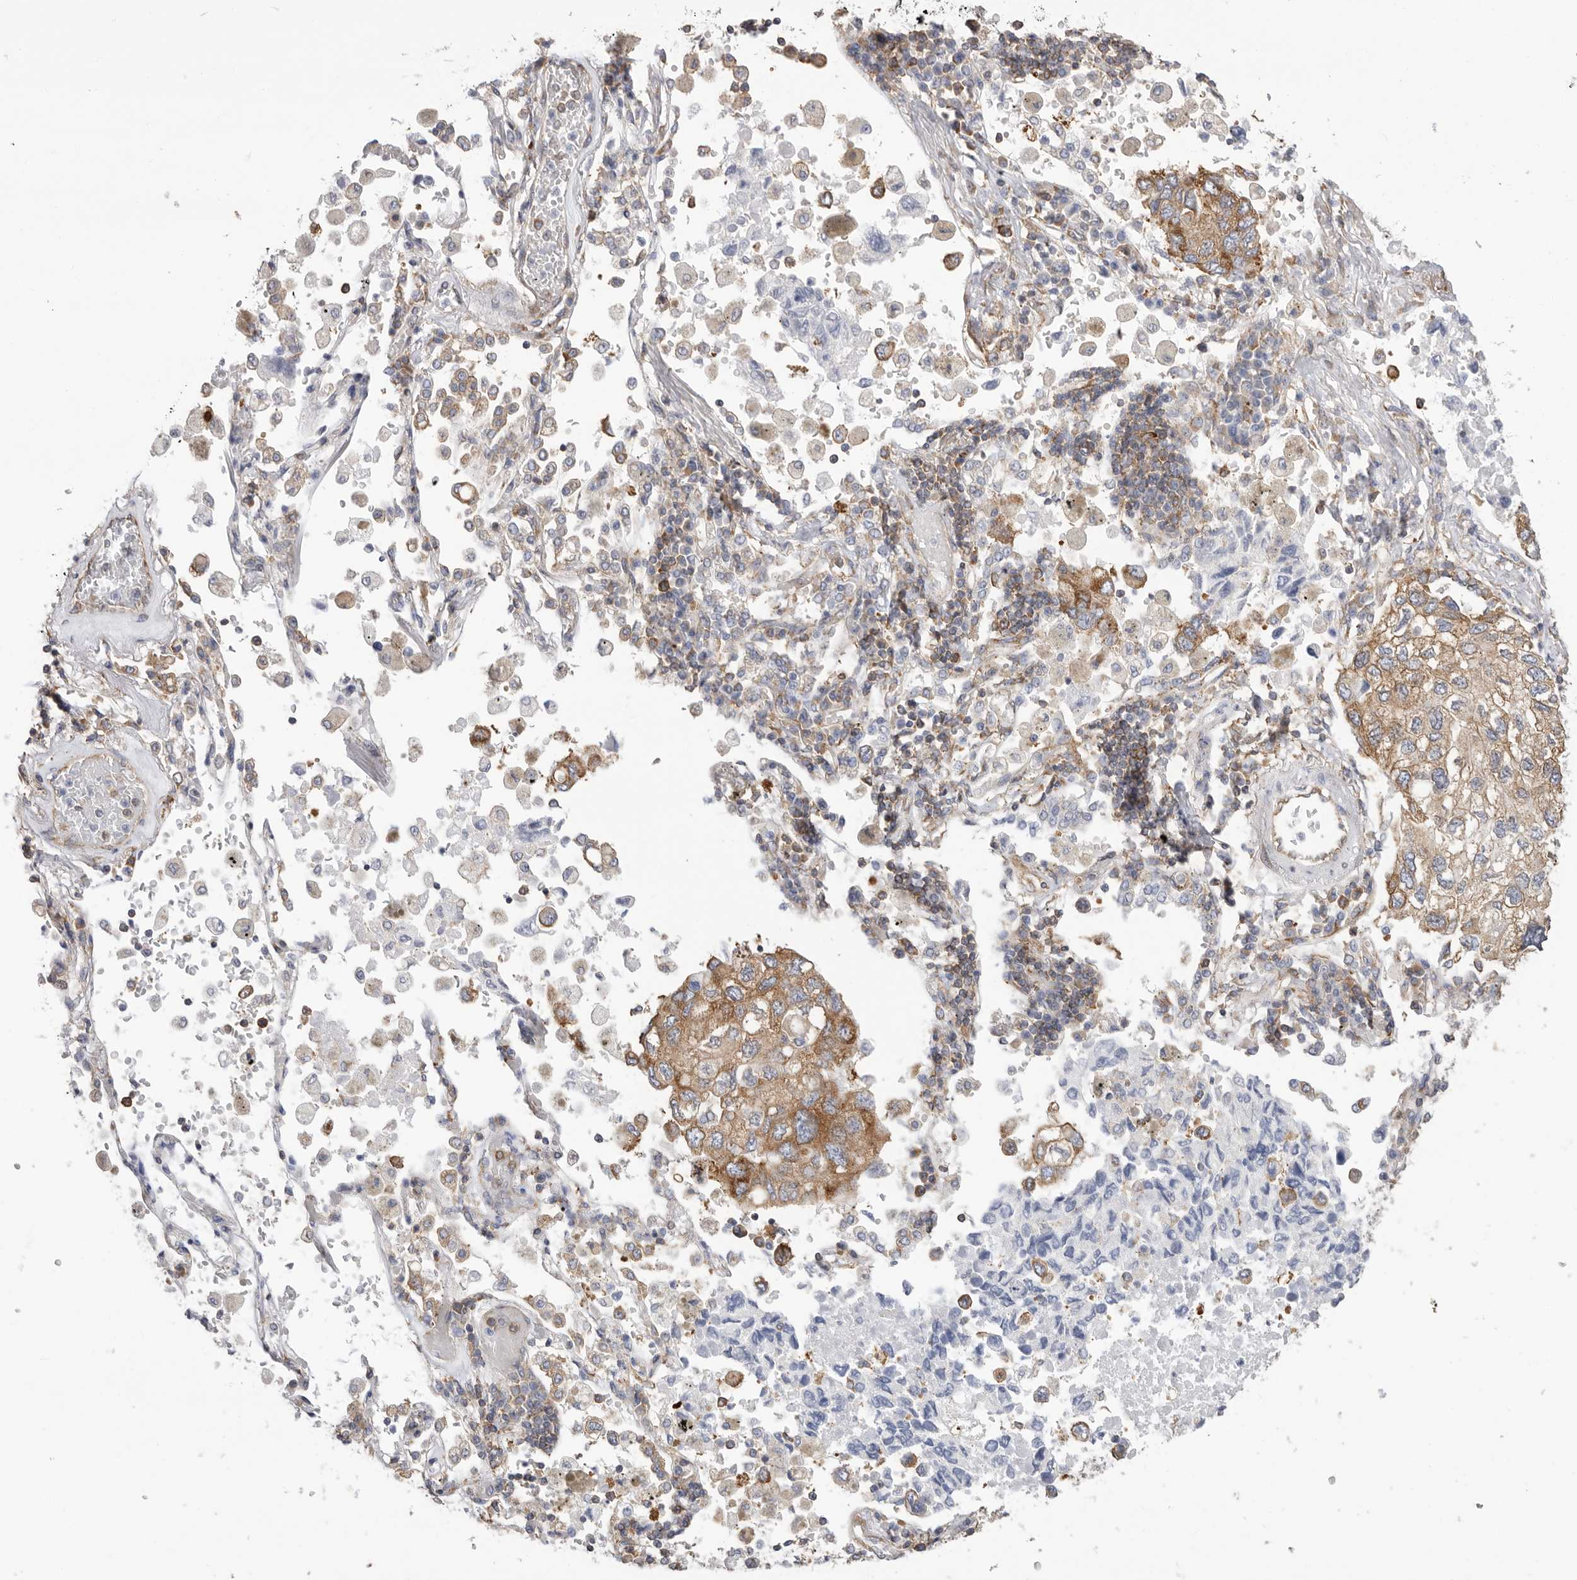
{"staining": {"intensity": "moderate", "quantity": ">75%", "location": "cytoplasmic/membranous"}, "tissue": "lung cancer", "cell_type": "Tumor cells", "image_type": "cancer", "snomed": [{"axis": "morphology", "description": "Adenocarcinoma, NOS"}, {"axis": "topography", "description": "Lung"}], "caption": "This image reveals IHC staining of human adenocarcinoma (lung), with medium moderate cytoplasmic/membranous staining in about >75% of tumor cells.", "gene": "SERBP1", "patient": {"sex": "male", "age": 63}}